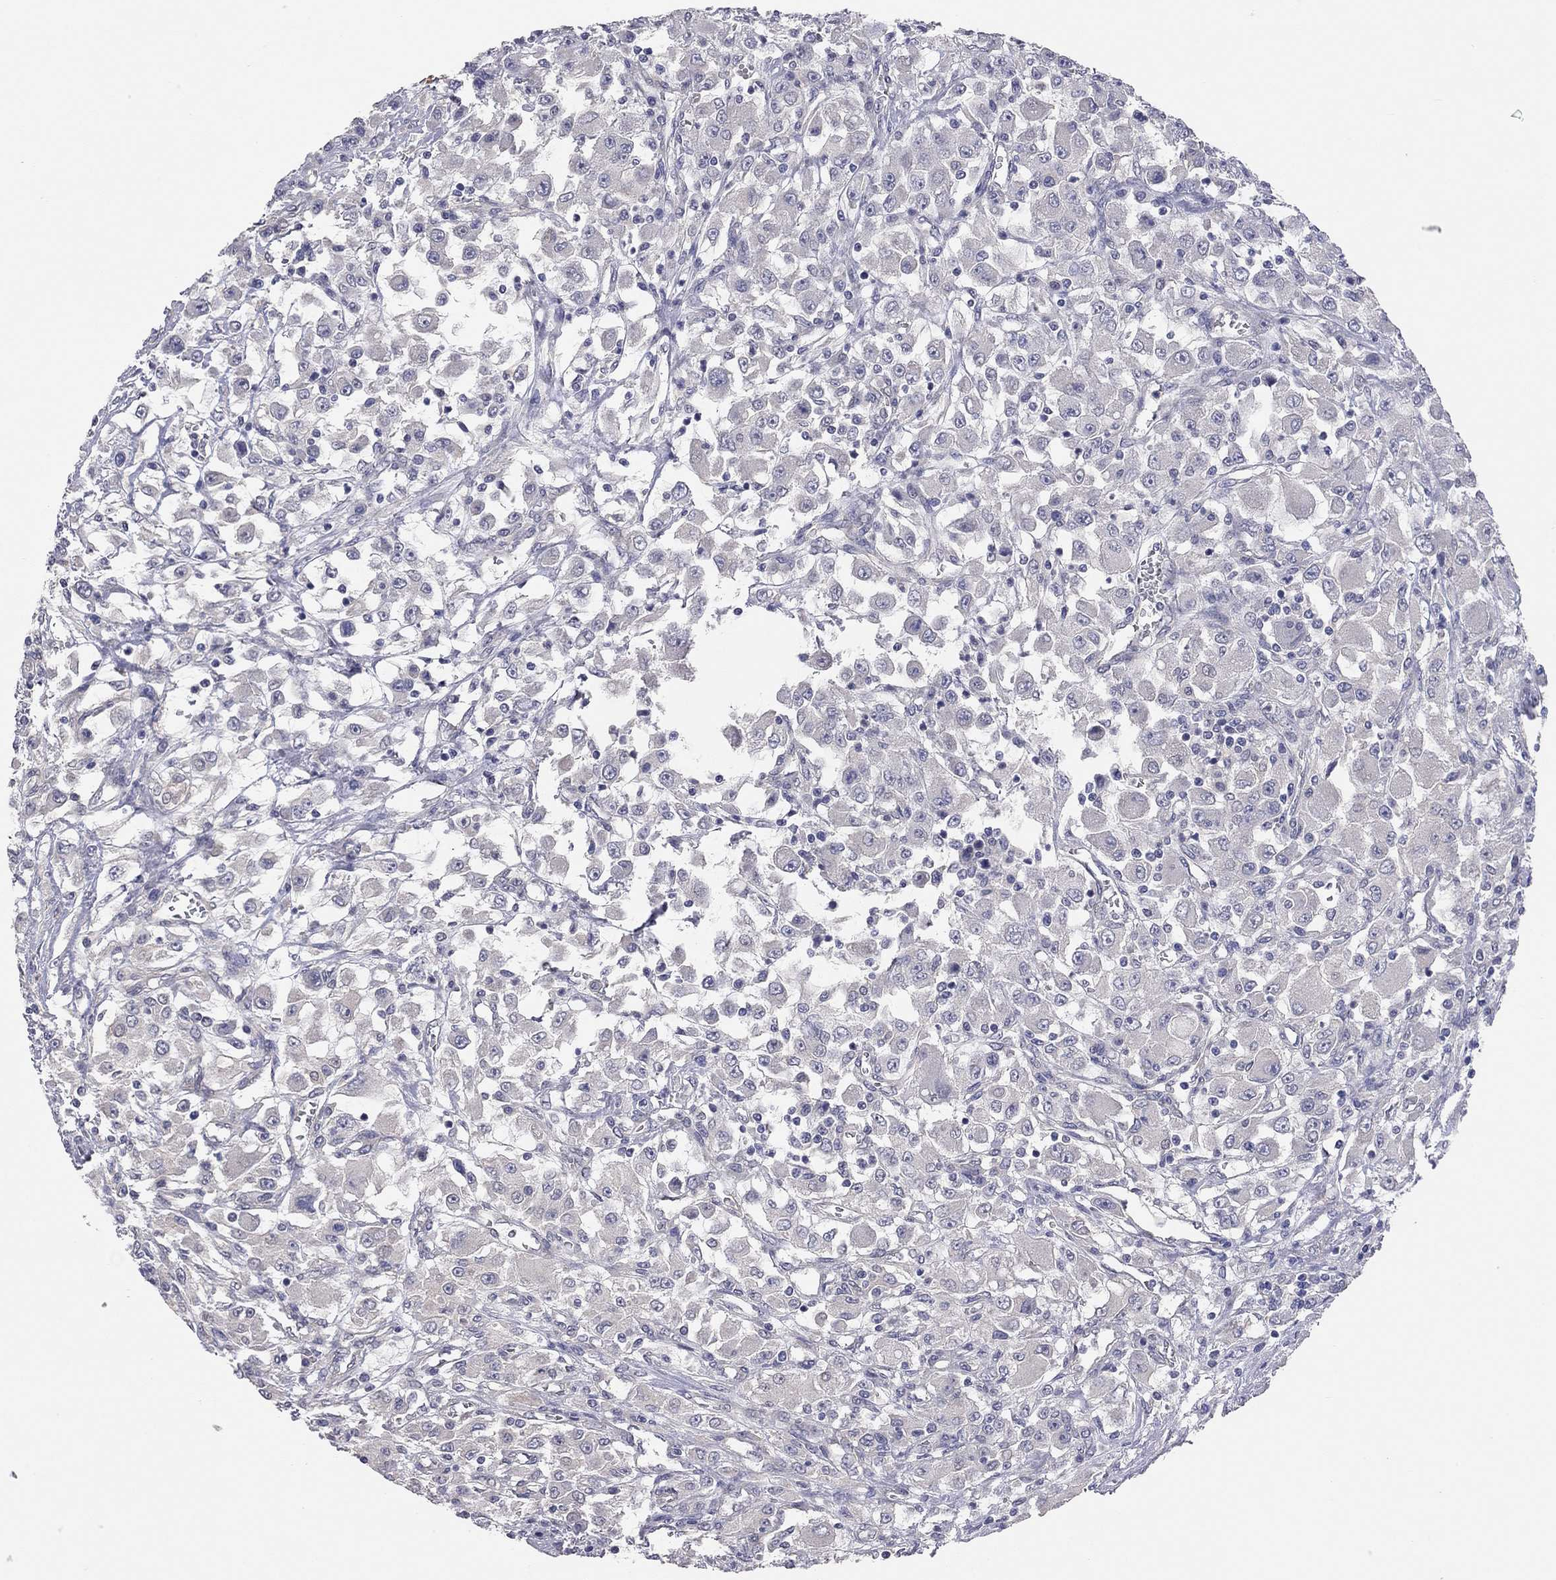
{"staining": {"intensity": "negative", "quantity": "none", "location": "none"}, "tissue": "renal cancer", "cell_type": "Tumor cells", "image_type": "cancer", "snomed": [{"axis": "morphology", "description": "Adenocarcinoma, NOS"}, {"axis": "topography", "description": "Kidney"}], "caption": "Immunohistochemical staining of human renal cancer exhibits no significant staining in tumor cells. Brightfield microscopy of IHC stained with DAB (brown) and hematoxylin (blue), captured at high magnification.", "gene": "KCNB1", "patient": {"sex": "female", "age": 67}}